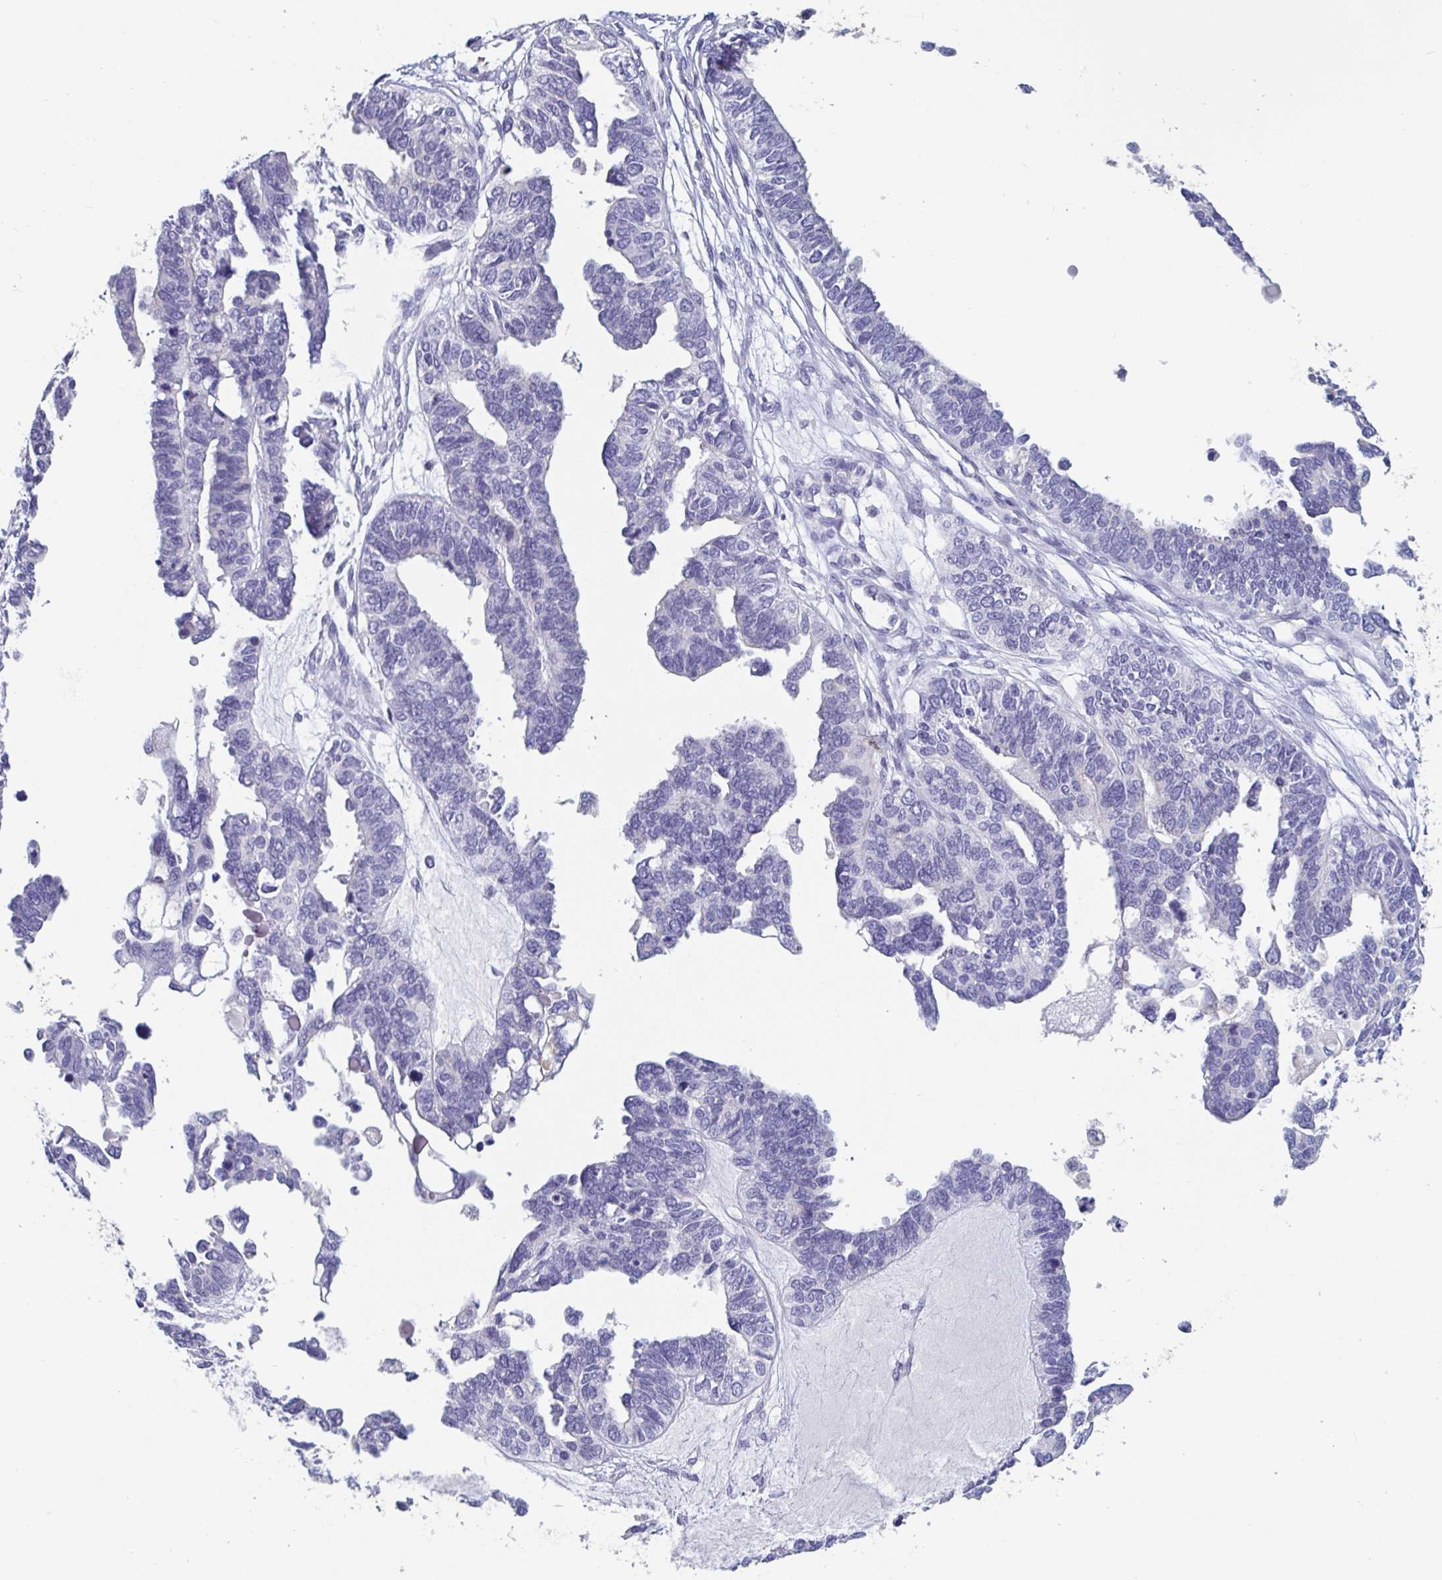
{"staining": {"intensity": "negative", "quantity": "none", "location": "none"}, "tissue": "ovarian cancer", "cell_type": "Tumor cells", "image_type": "cancer", "snomed": [{"axis": "morphology", "description": "Cystadenocarcinoma, serous, NOS"}, {"axis": "topography", "description": "Ovary"}], "caption": "Ovarian cancer was stained to show a protein in brown. There is no significant expression in tumor cells.", "gene": "ABHD16A", "patient": {"sex": "female", "age": 51}}